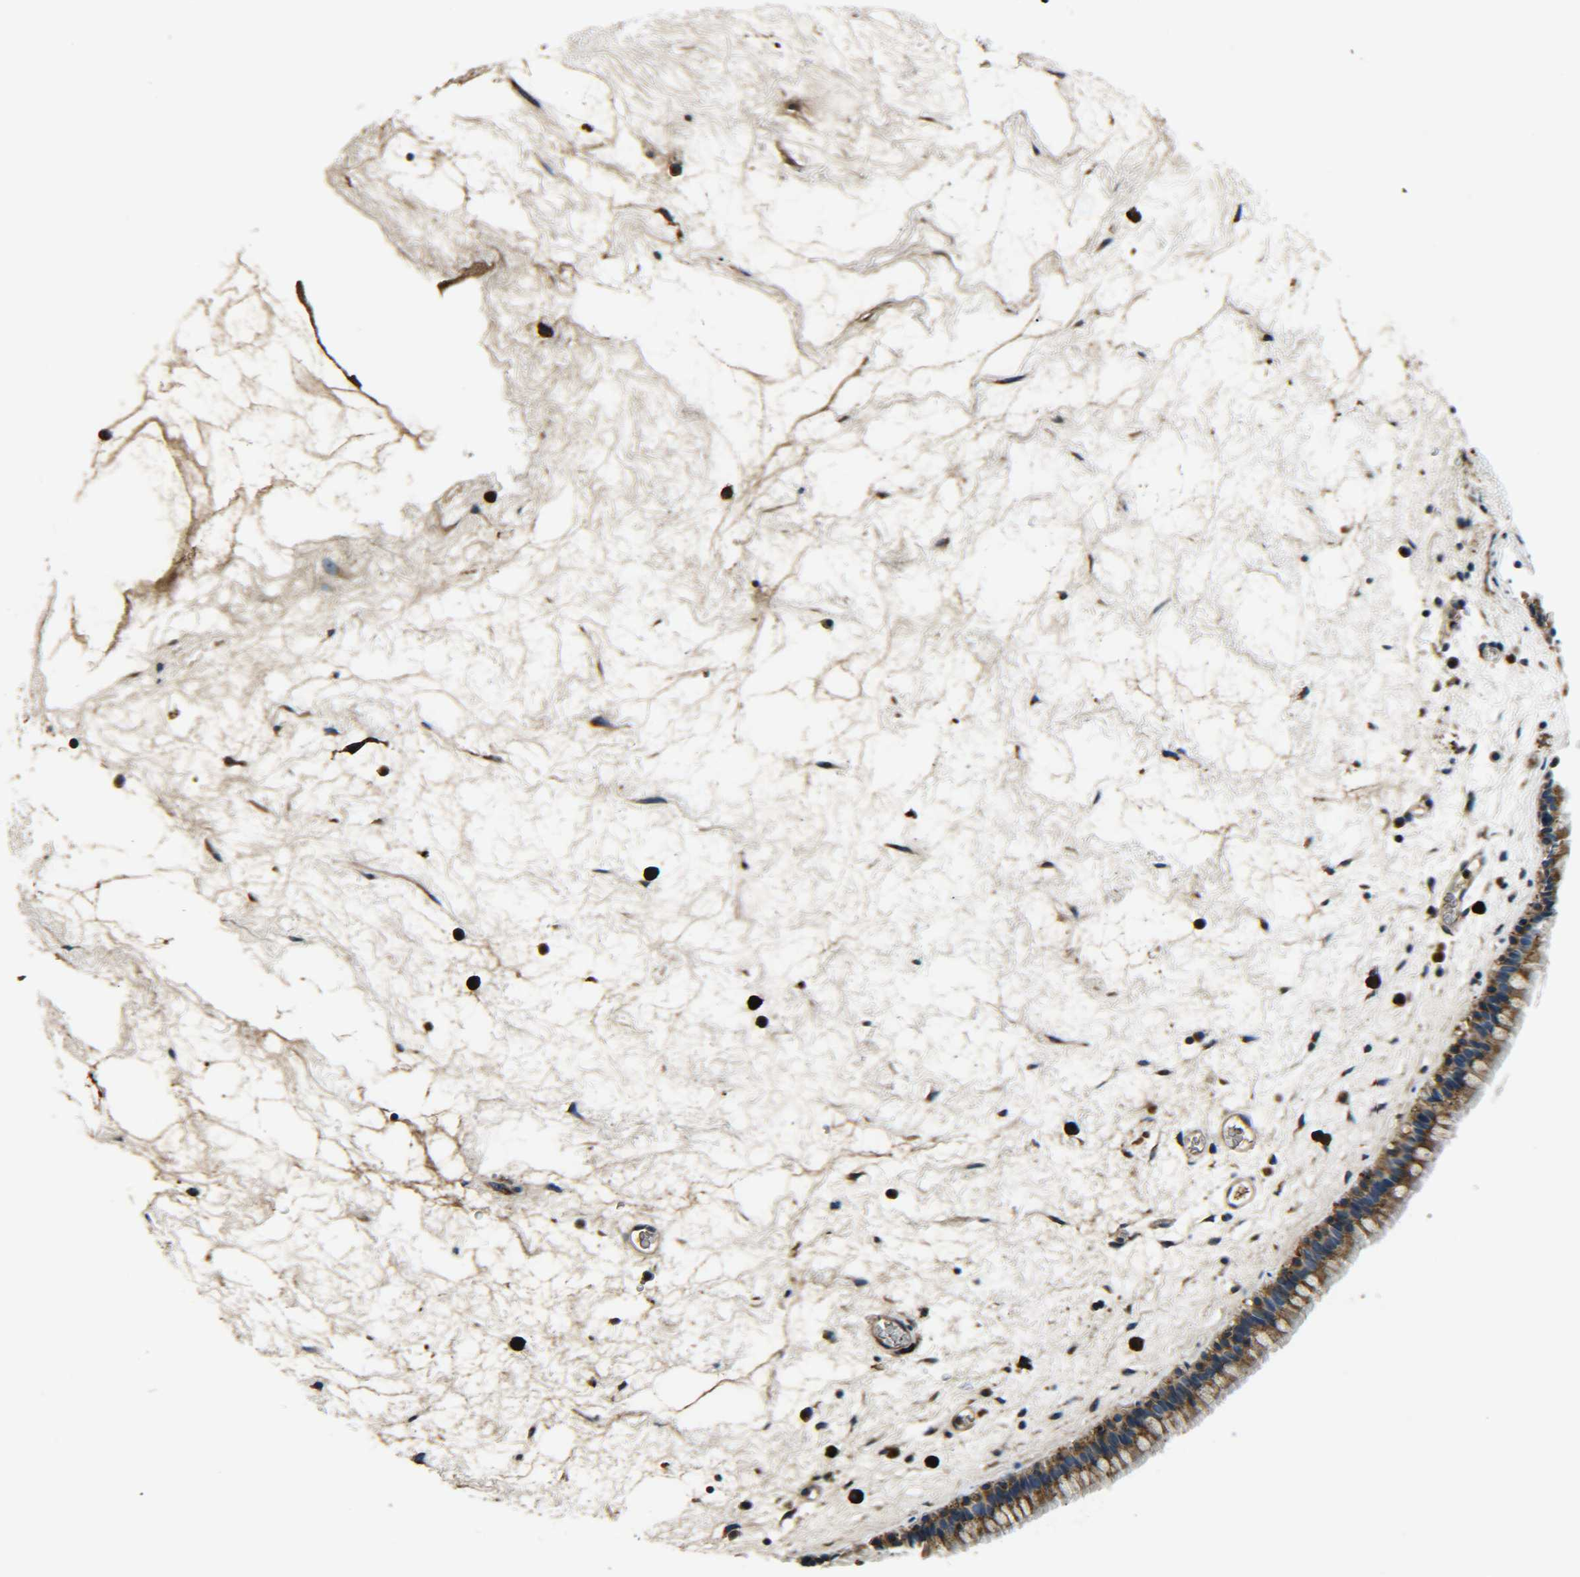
{"staining": {"intensity": "moderate", "quantity": ">75%", "location": "cytoplasmic/membranous"}, "tissue": "nasopharynx", "cell_type": "Respiratory epithelial cells", "image_type": "normal", "snomed": [{"axis": "morphology", "description": "Normal tissue, NOS"}, {"axis": "morphology", "description": "Inflammation, NOS"}, {"axis": "topography", "description": "Nasopharynx"}], "caption": "A brown stain shows moderate cytoplasmic/membranous expression of a protein in respiratory epithelial cells of normal human nasopharynx.", "gene": "RAB1B", "patient": {"sex": "male", "age": 48}}